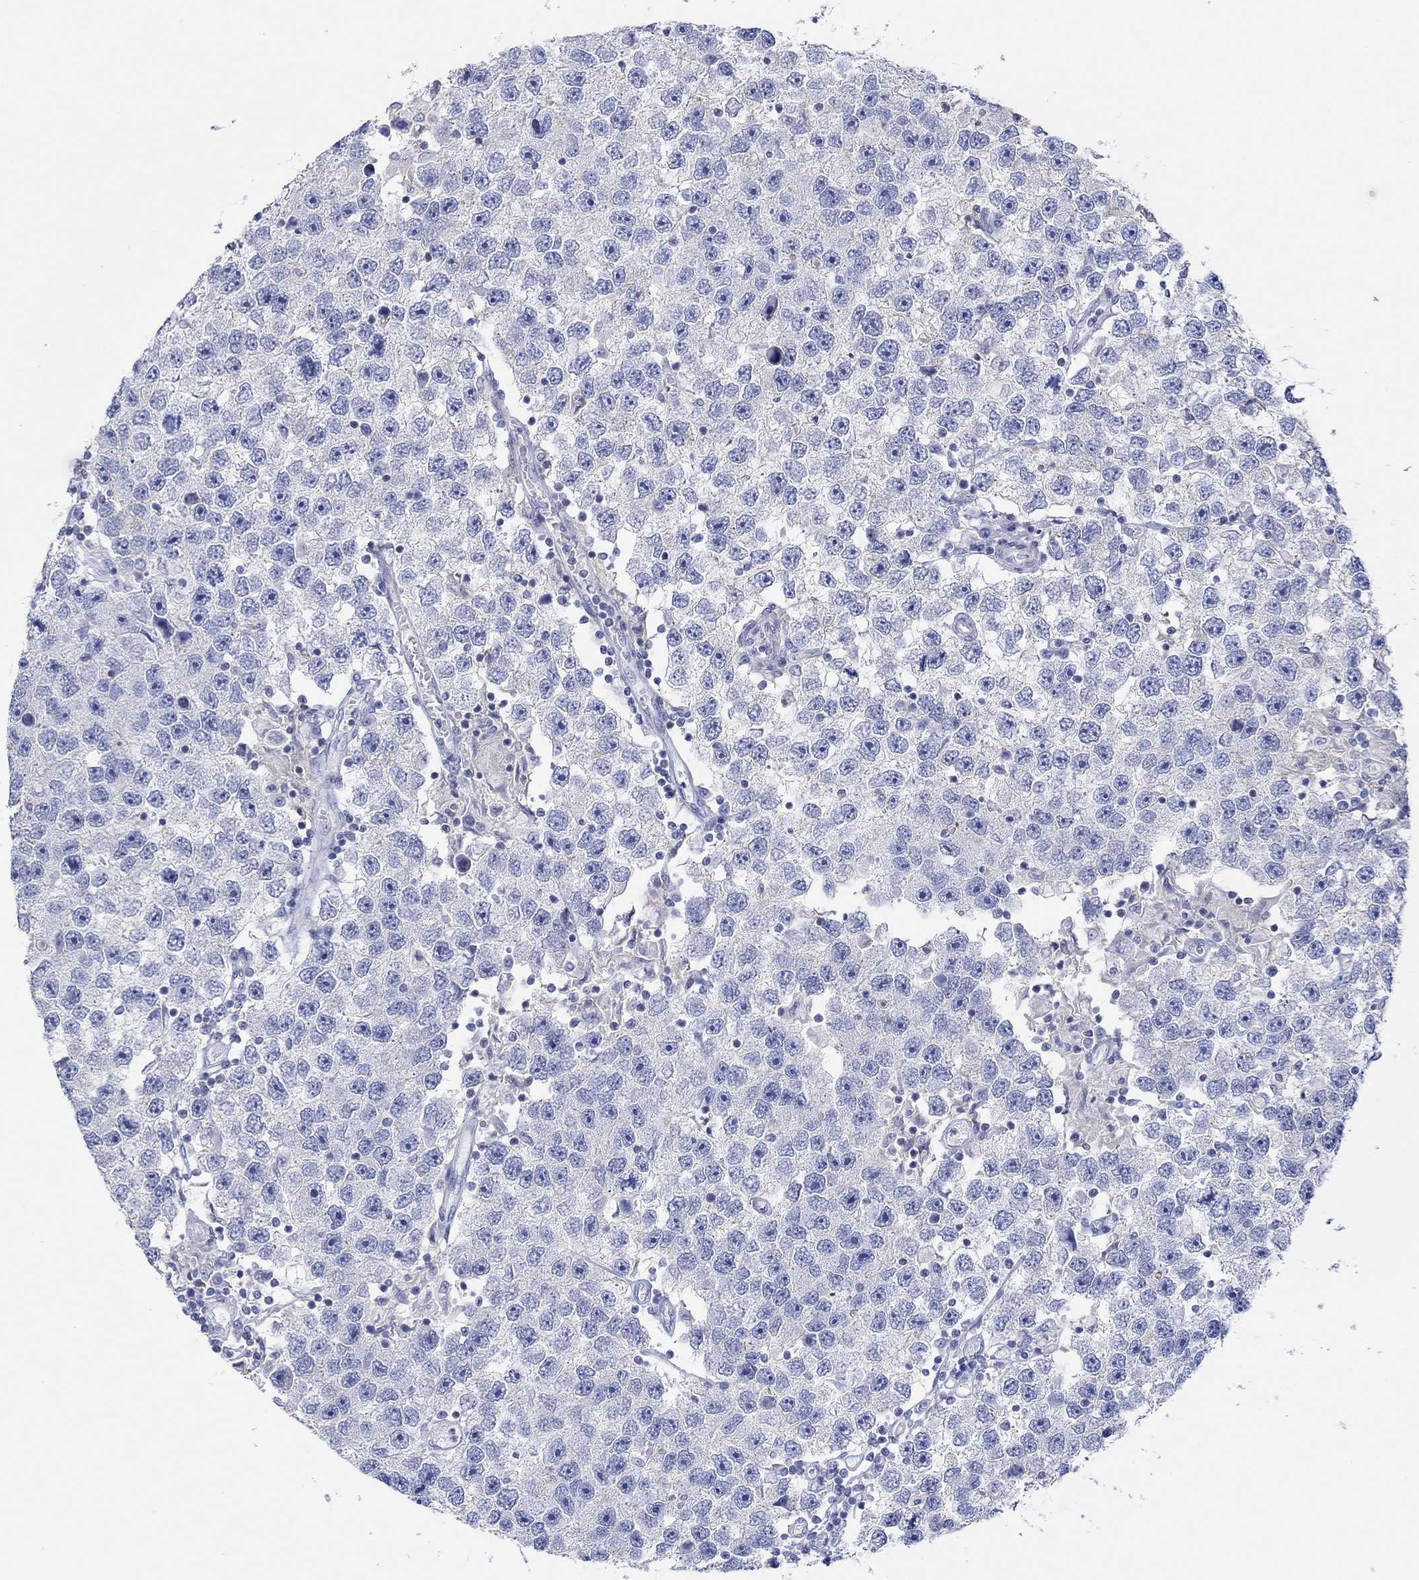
{"staining": {"intensity": "negative", "quantity": "none", "location": "none"}, "tissue": "testis cancer", "cell_type": "Tumor cells", "image_type": "cancer", "snomed": [{"axis": "morphology", "description": "Seminoma, NOS"}, {"axis": "topography", "description": "Testis"}], "caption": "This is an immunohistochemistry histopathology image of testis cancer. There is no staining in tumor cells.", "gene": "PPIL6", "patient": {"sex": "male", "age": 26}}